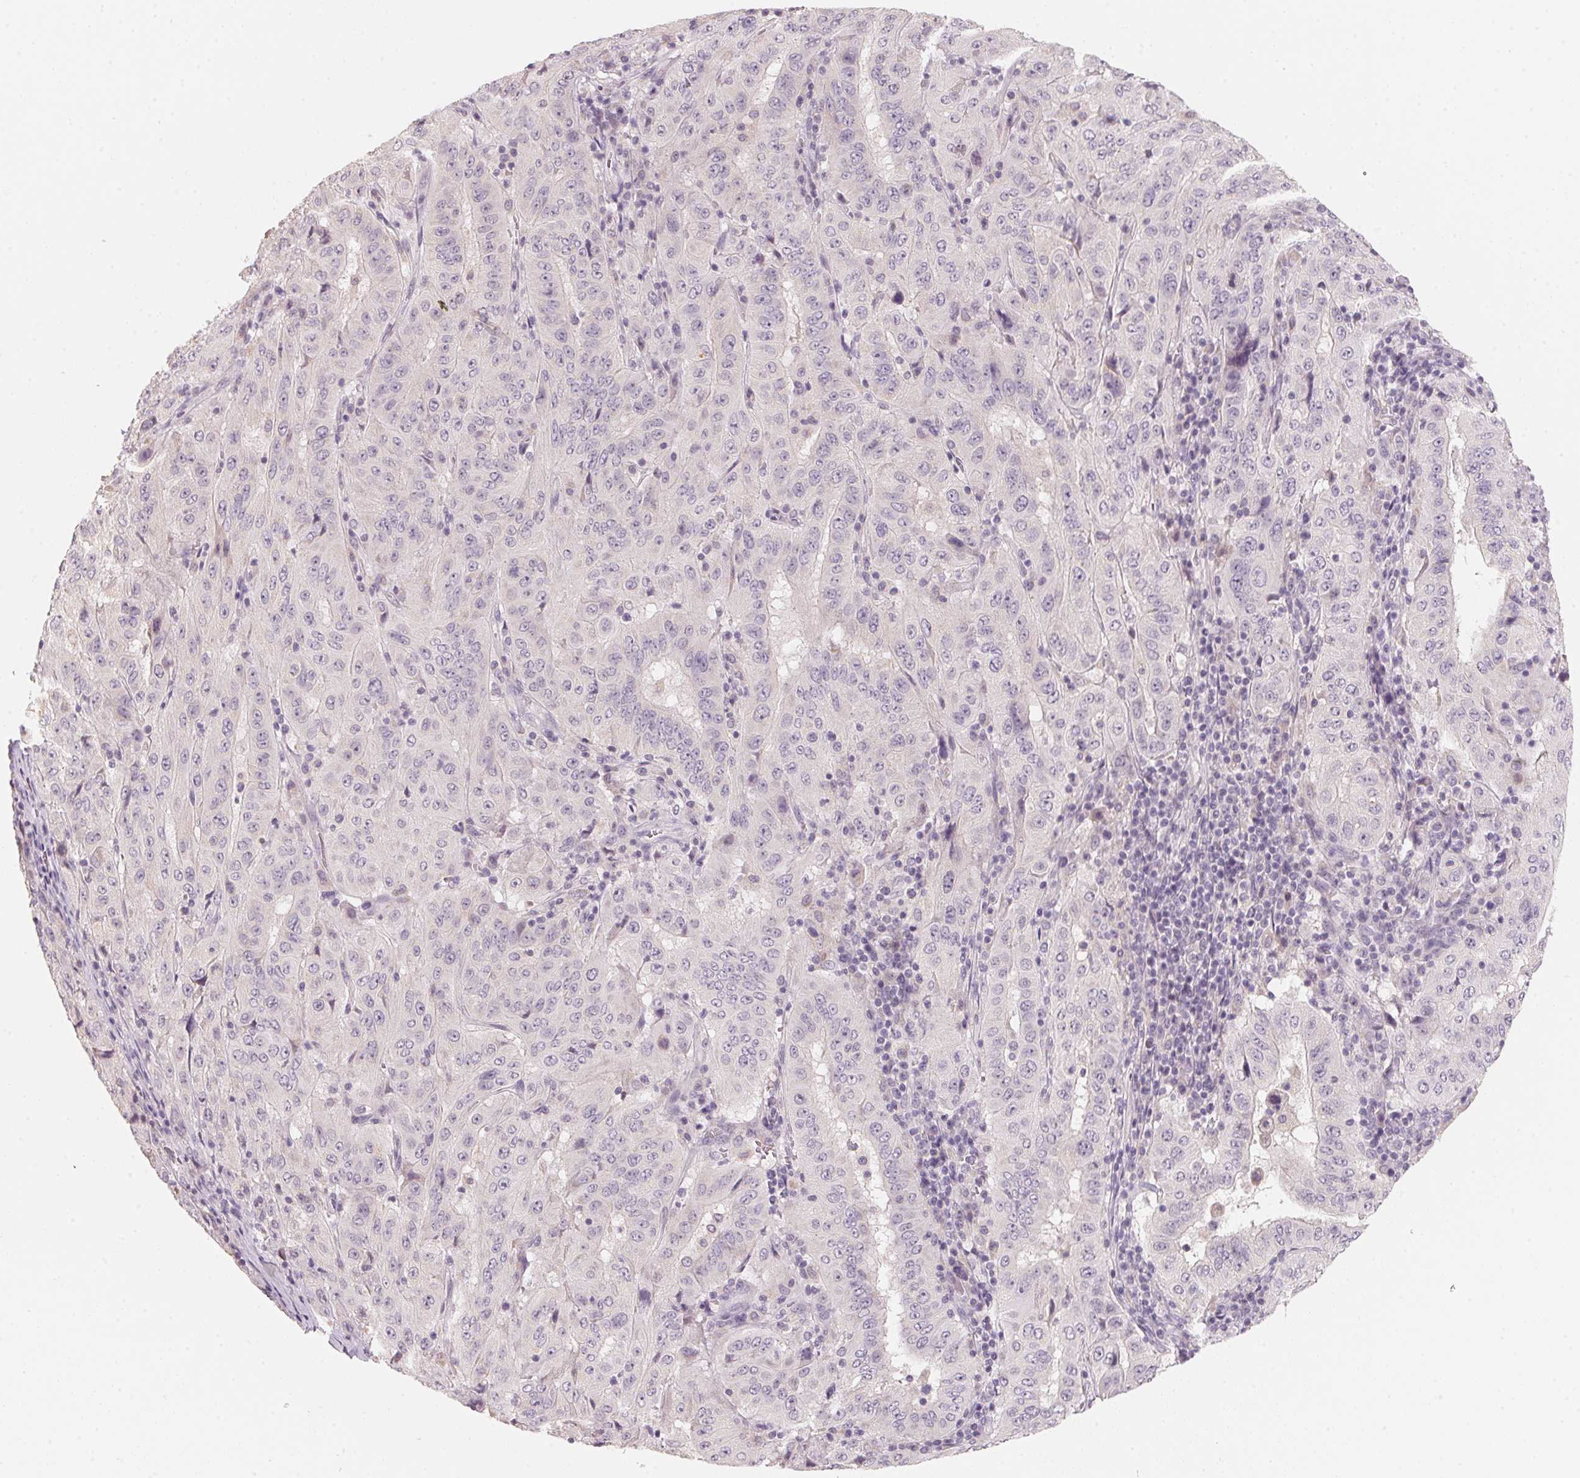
{"staining": {"intensity": "negative", "quantity": "none", "location": "none"}, "tissue": "pancreatic cancer", "cell_type": "Tumor cells", "image_type": "cancer", "snomed": [{"axis": "morphology", "description": "Adenocarcinoma, NOS"}, {"axis": "topography", "description": "Pancreas"}], "caption": "Tumor cells show no significant positivity in adenocarcinoma (pancreatic).", "gene": "ANKRD31", "patient": {"sex": "male", "age": 63}}